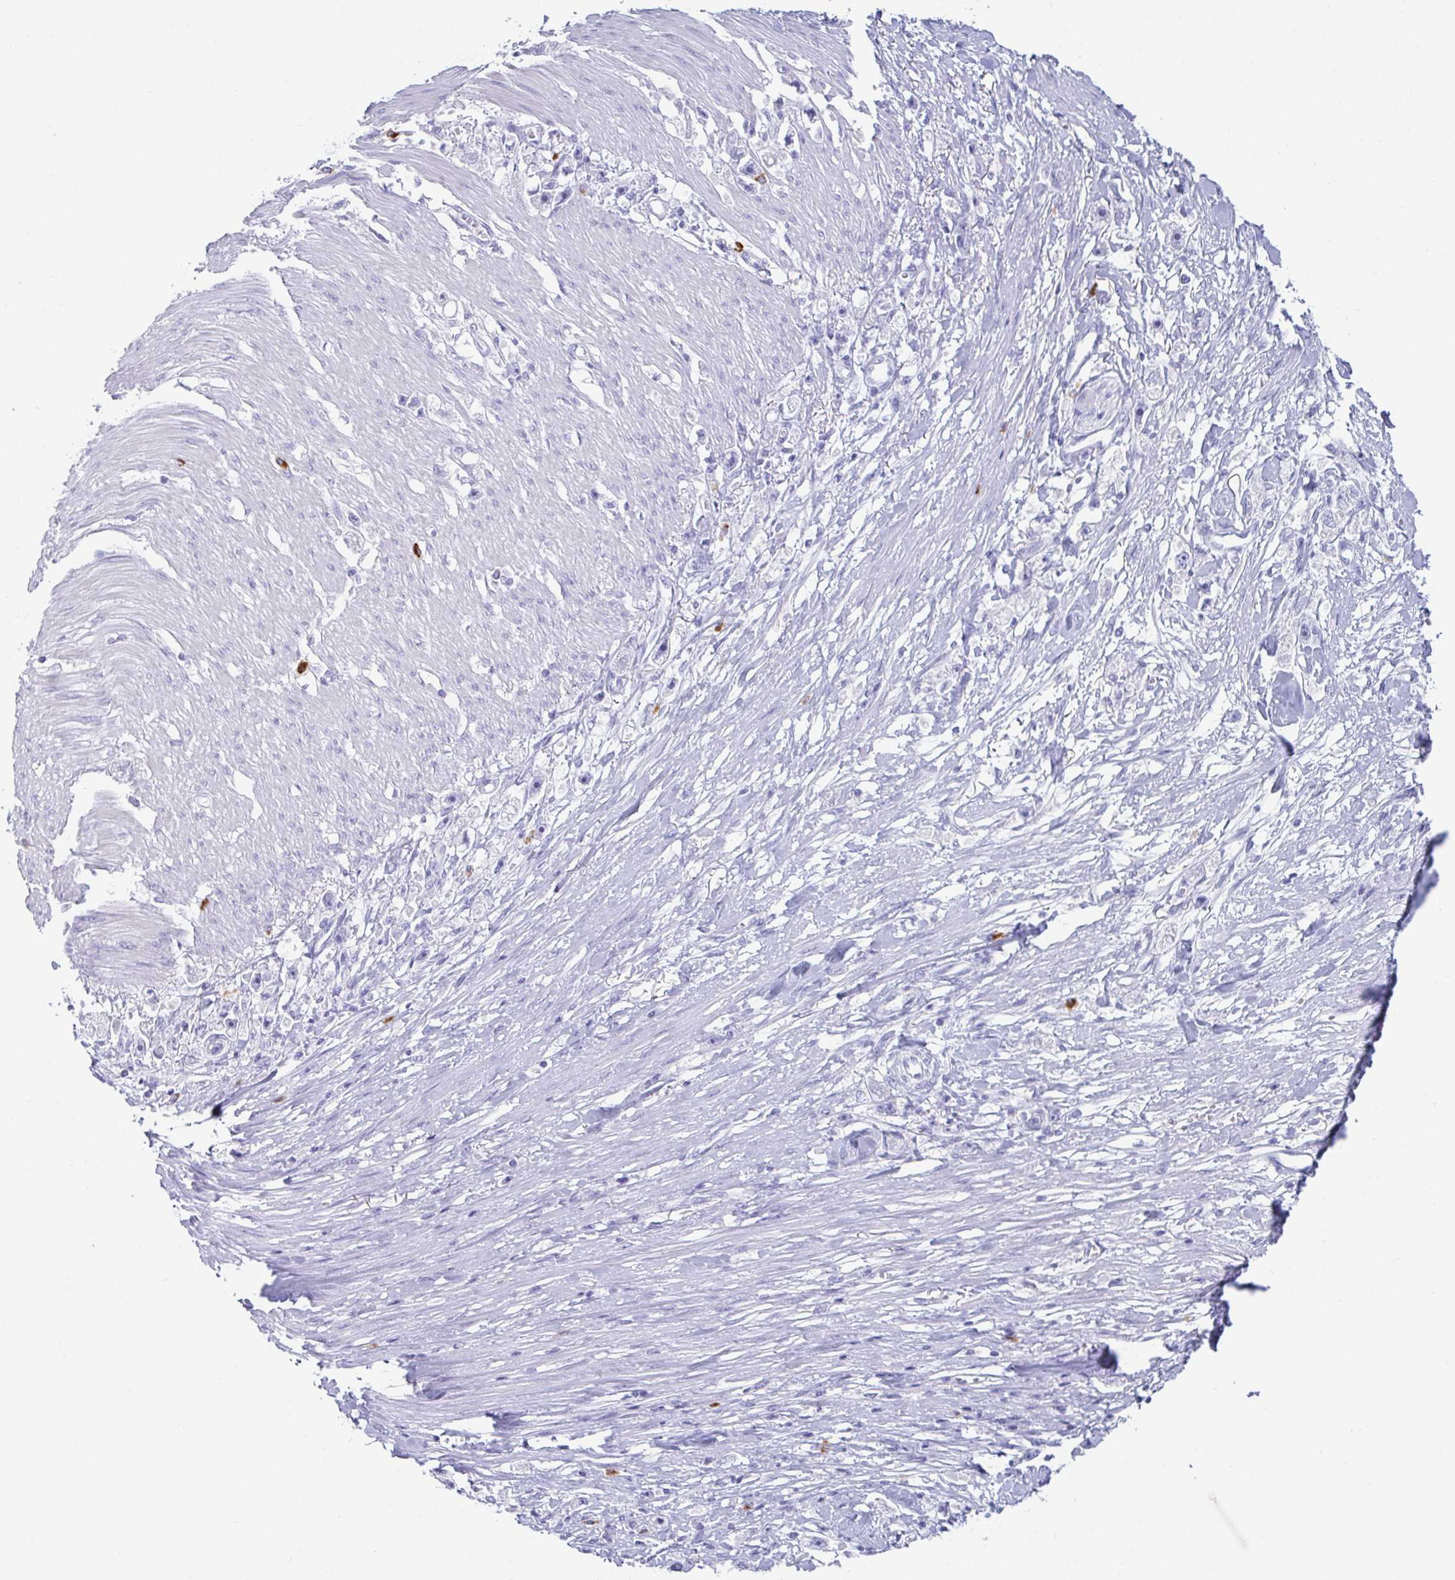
{"staining": {"intensity": "negative", "quantity": "none", "location": "none"}, "tissue": "stomach cancer", "cell_type": "Tumor cells", "image_type": "cancer", "snomed": [{"axis": "morphology", "description": "Adenocarcinoma, NOS"}, {"axis": "topography", "description": "Stomach"}], "caption": "Immunohistochemical staining of human stomach cancer (adenocarcinoma) shows no significant staining in tumor cells.", "gene": "PLA2G1B", "patient": {"sex": "female", "age": 59}}